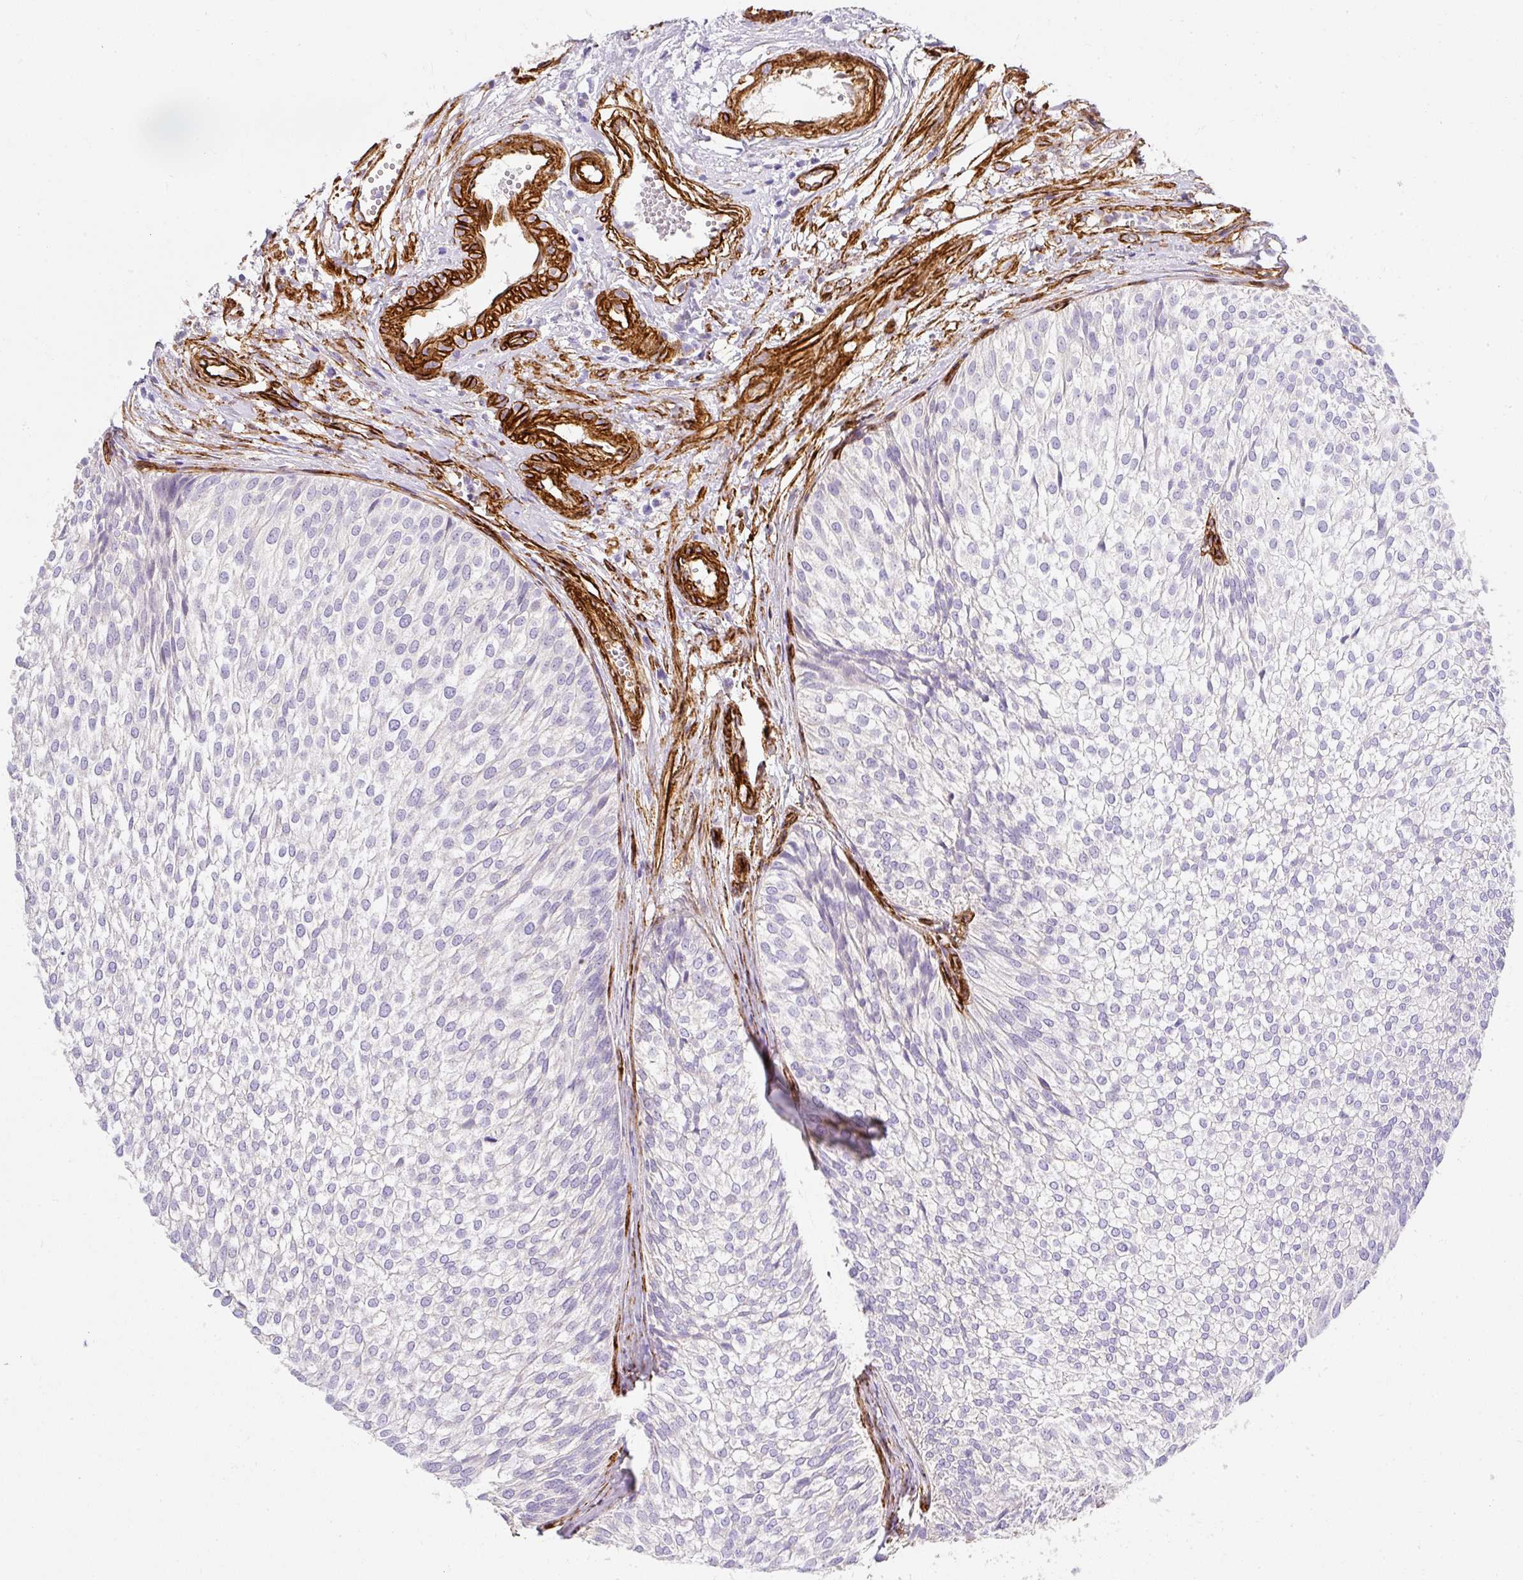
{"staining": {"intensity": "negative", "quantity": "none", "location": "none"}, "tissue": "urothelial cancer", "cell_type": "Tumor cells", "image_type": "cancer", "snomed": [{"axis": "morphology", "description": "Urothelial carcinoma, Low grade"}, {"axis": "topography", "description": "Urinary bladder"}], "caption": "This image is of urothelial carcinoma (low-grade) stained with IHC to label a protein in brown with the nuclei are counter-stained blue. There is no positivity in tumor cells.", "gene": "SLC25A17", "patient": {"sex": "male", "age": 91}}